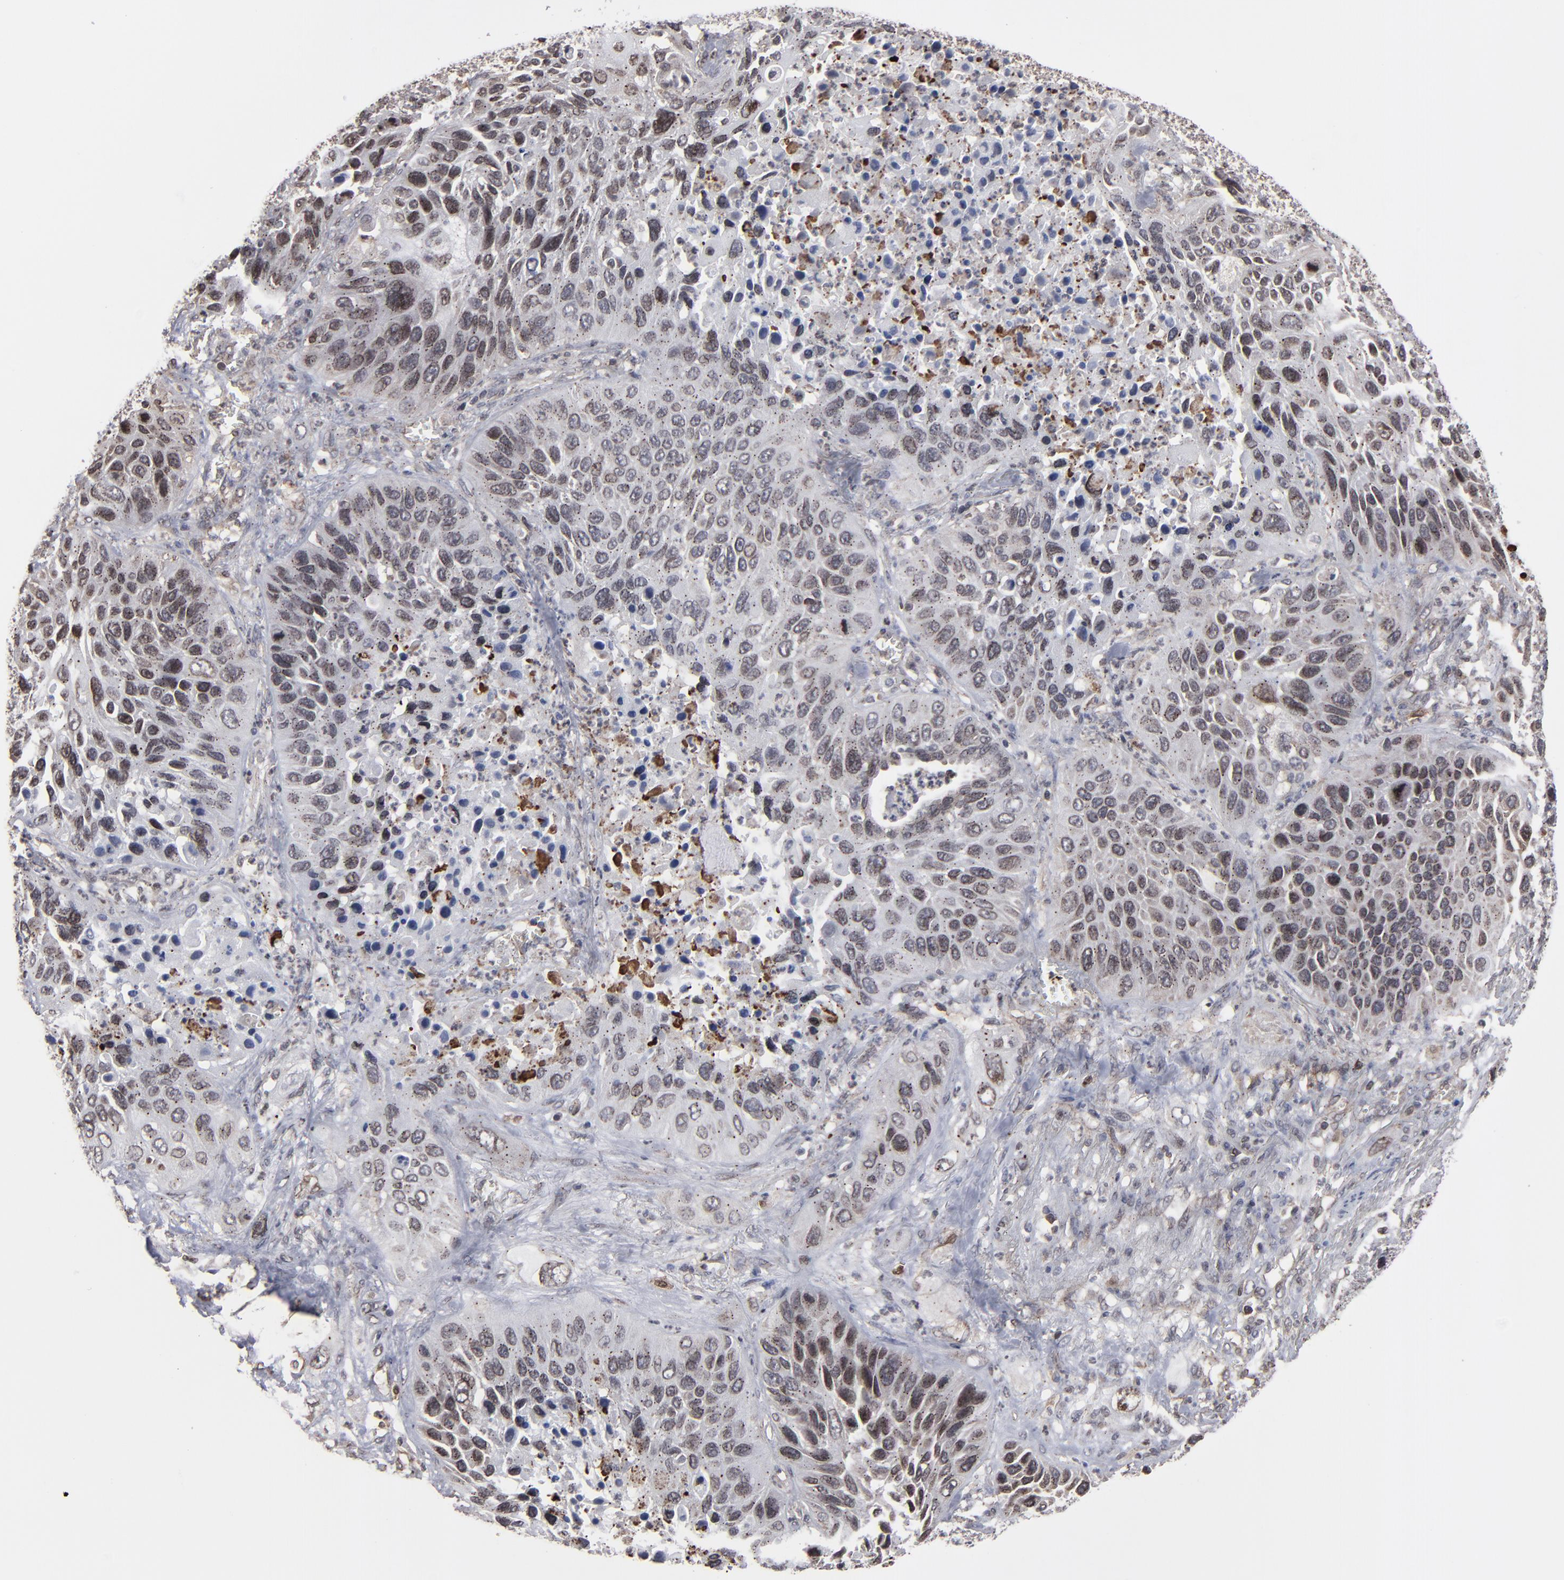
{"staining": {"intensity": "moderate", "quantity": "25%-75%", "location": "cytoplasmic/membranous,nuclear"}, "tissue": "lung cancer", "cell_type": "Tumor cells", "image_type": "cancer", "snomed": [{"axis": "morphology", "description": "Squamous cell carcinoma, NOS"}, {"axis": "topography", "description": "Lung"}], "caption": "DAB (3,3'-diaminobenzidine) immunohistochemical staining of lung cancer (squamous cell carcinoma) exhibits moderate cytoplasmic/membranous and nuclear protein staining in approximately 25%-75% of tumor cells. (DAB (3,3'-diaminobenzidine) = brown stain, brightfield microscopy at high magnification).", "gene": "KIAA2026", "patient": {"sex": "female", "age": 76}}